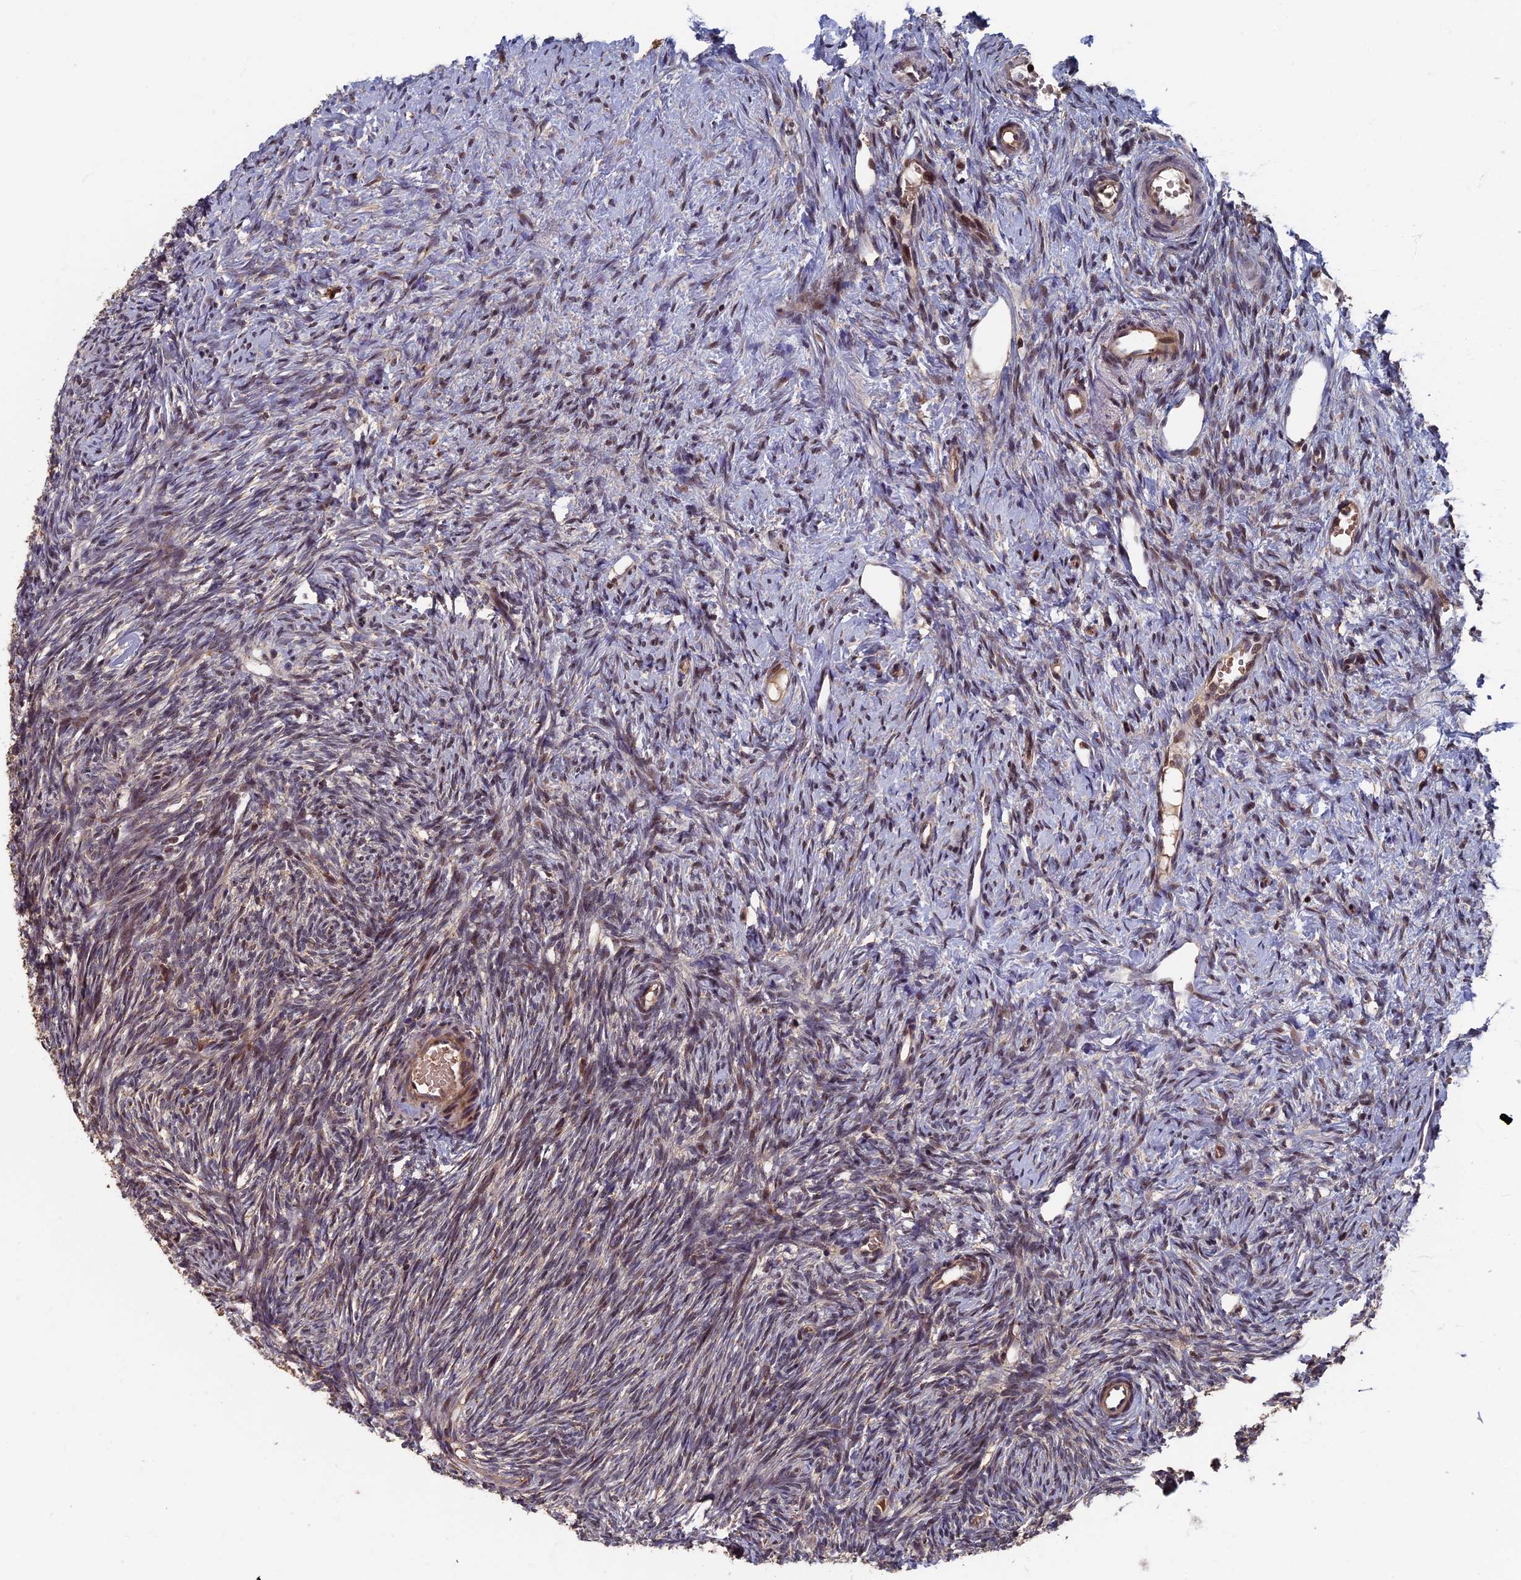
{"staining": {"intensity": "weak", "quantity": "25%-75%", "location": "cytoplasmic/membranous,nuclear"}, "tissue": "ovary", "cell_type": "Ovarian stroma cells", "image_type": "normal", "snomed": [{"axis": "morphology", "description": "Normal tissue, NOS"}, {"axis": "topography", "description": "Ovary"}], "caption": "The image exhibits a brown stain indicating the presence of a protein in the cytoplasmic/membranous,nuclear of ovarian stroma cells in ovary.", "gene": "RASGRF1", "patient": {"sex": "female", "age": 51}}